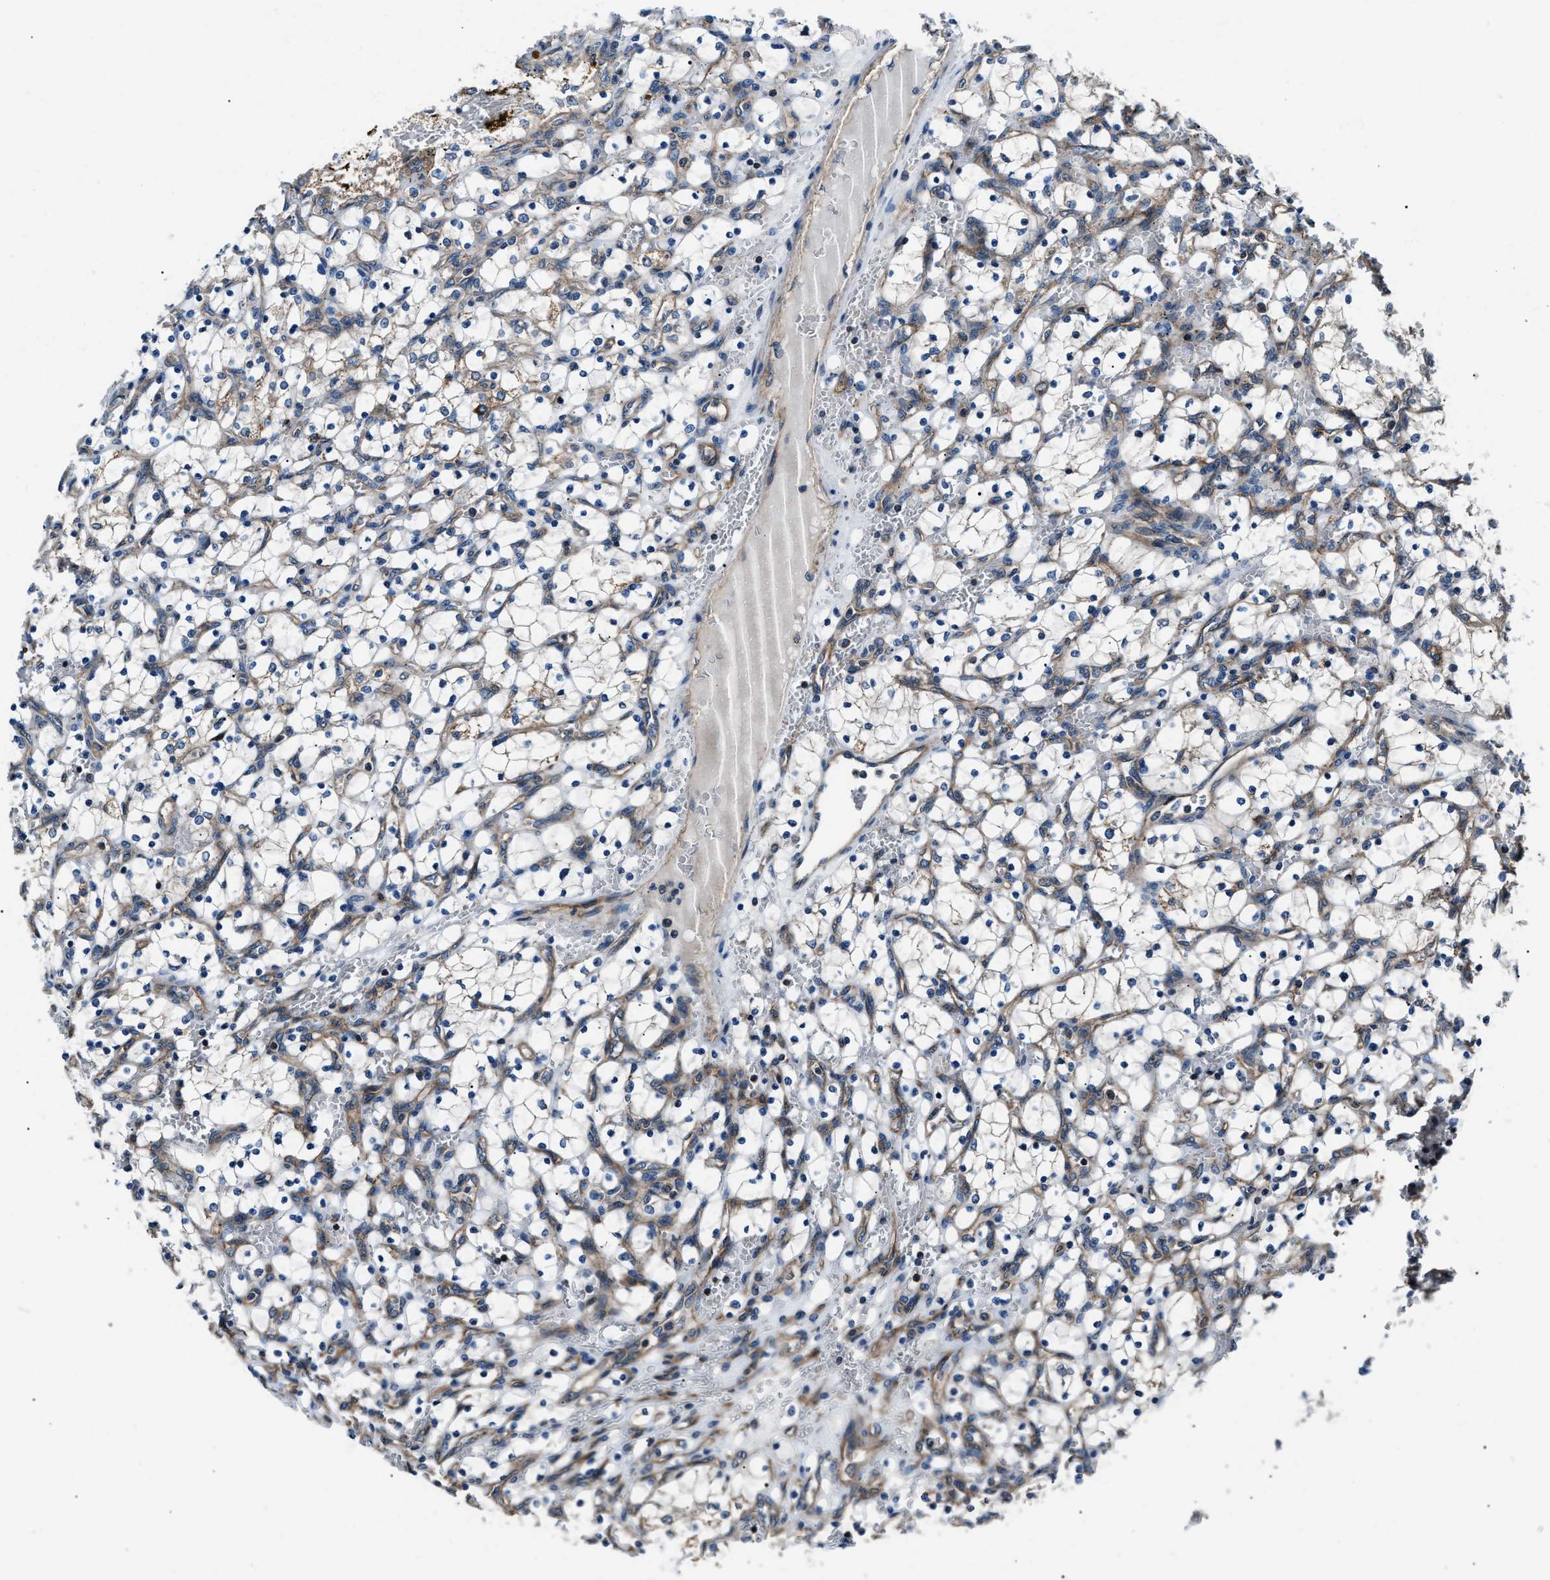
{"staining": {"intensity": "negative", "quantity": "none", "location": "none"}, "tissue": "renal cancer", "cell_type": "Tumor cells", "image_type": "cancer", "snomed": [{"axis": "morphology", "description": "Adenocarcinoma, NOS"}, {"axis": "topography", "description": "Kidney"}], "caption": "High power microscopy image of an IHC micrograph of renal cancer, revealing no significant positivity in tumor cells.", "gene": "GGCT", "patient": {"sex": "female", "age": 69}}